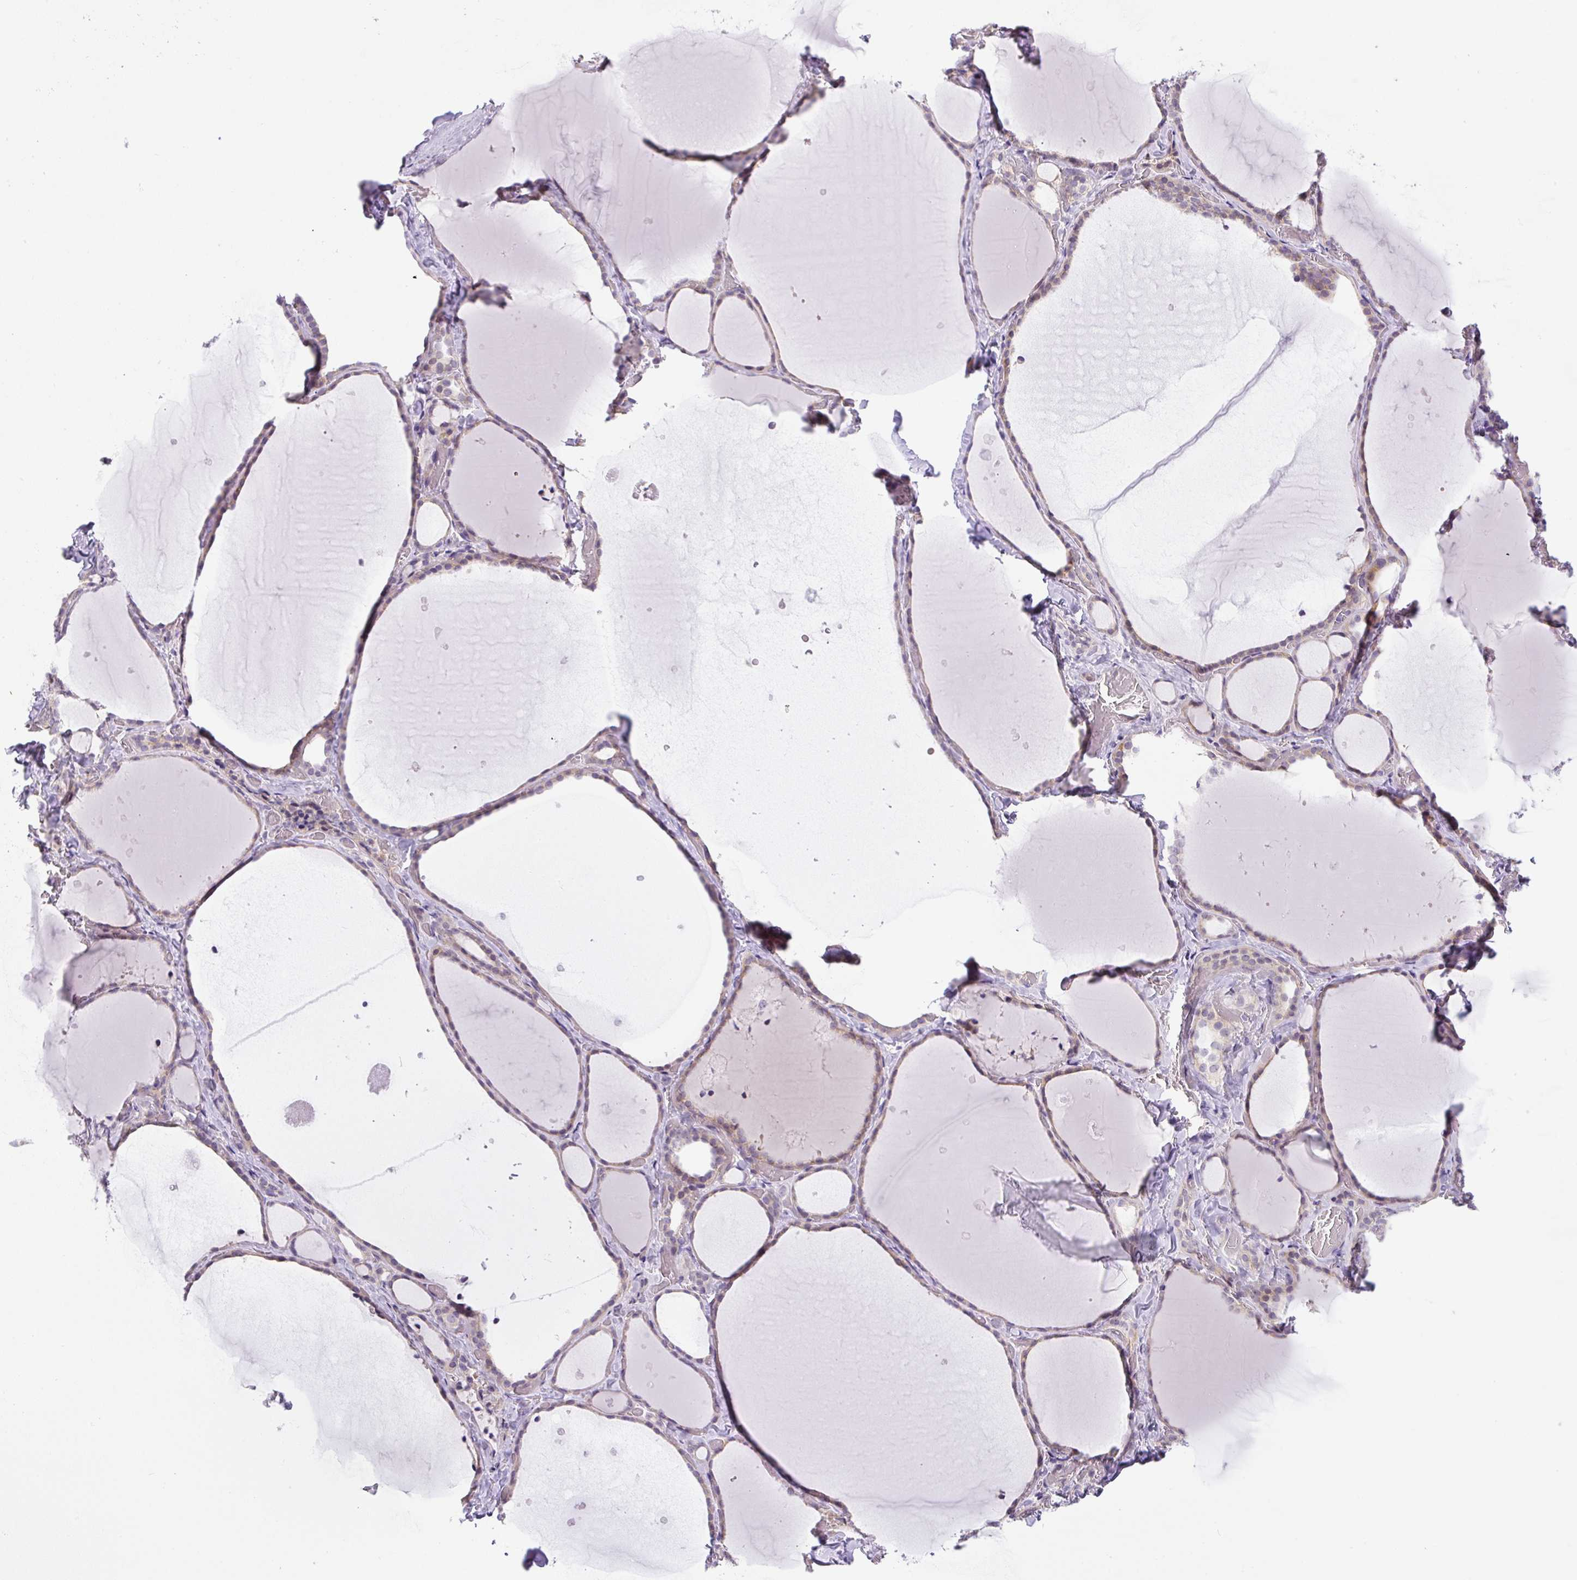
{"staining": {"intensity": "moderate", "quantity": "25%-75%", "location": "cytoplasmic/membranous"}, "tissue": "thyroid gland", "cell_type": "Glandular cells", "image_type": "normal", "snomed": [{"axis": "morphology", "description": "Normal tissue, NOS"}, {"axis": "topography", "description": "Thyroid gland"}], "caption": "Human thyroid gland stained with a brown dye exhibits moderate cytoplasmic/membranous positive staining in about 25%-75% of glandular cells.", "gene": "ADAMTS19", "patient": {"sex": "female", "age": 36}}